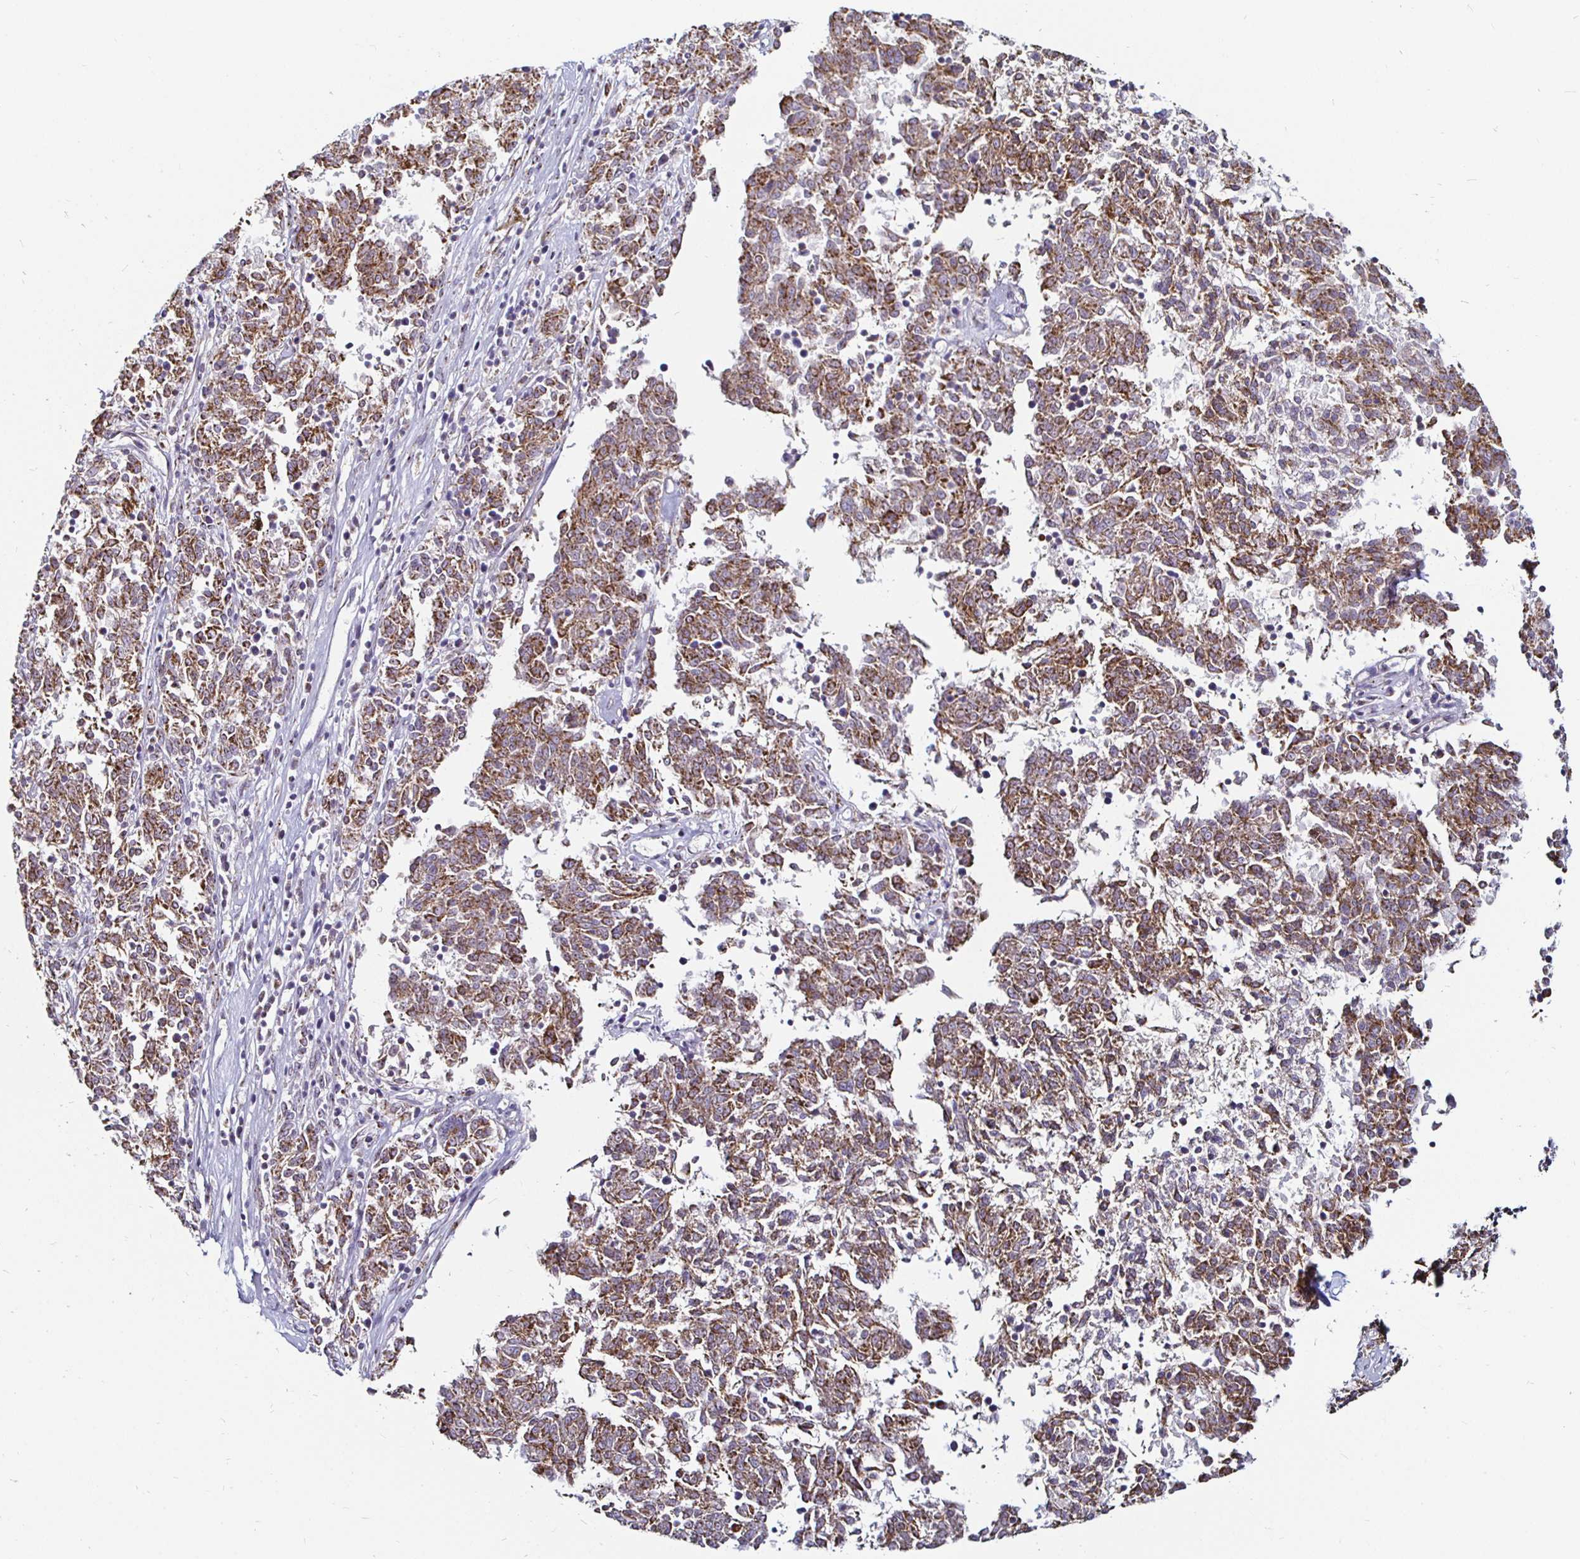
{"staining": {"intensity": "moderate", "quantity": ">75%", "location": "cytoplasmic/membranous"}, "tissue": "melanoma", "cell_type": "Tumor cells", "image_type": "cancer", "snomed": [{"axis": "morphology", "description": "Malignant melanoma, NOS"}, {"axis": "topography", "description": "Skin"}], "caption": "This is a micrograph of IHC staining of malignant melanoma, which shows moderate expression in the cytoplasmic/membranous of tumor cells.", "gene": "ATG3", "patient": {"sex": "female", "age": 72}}